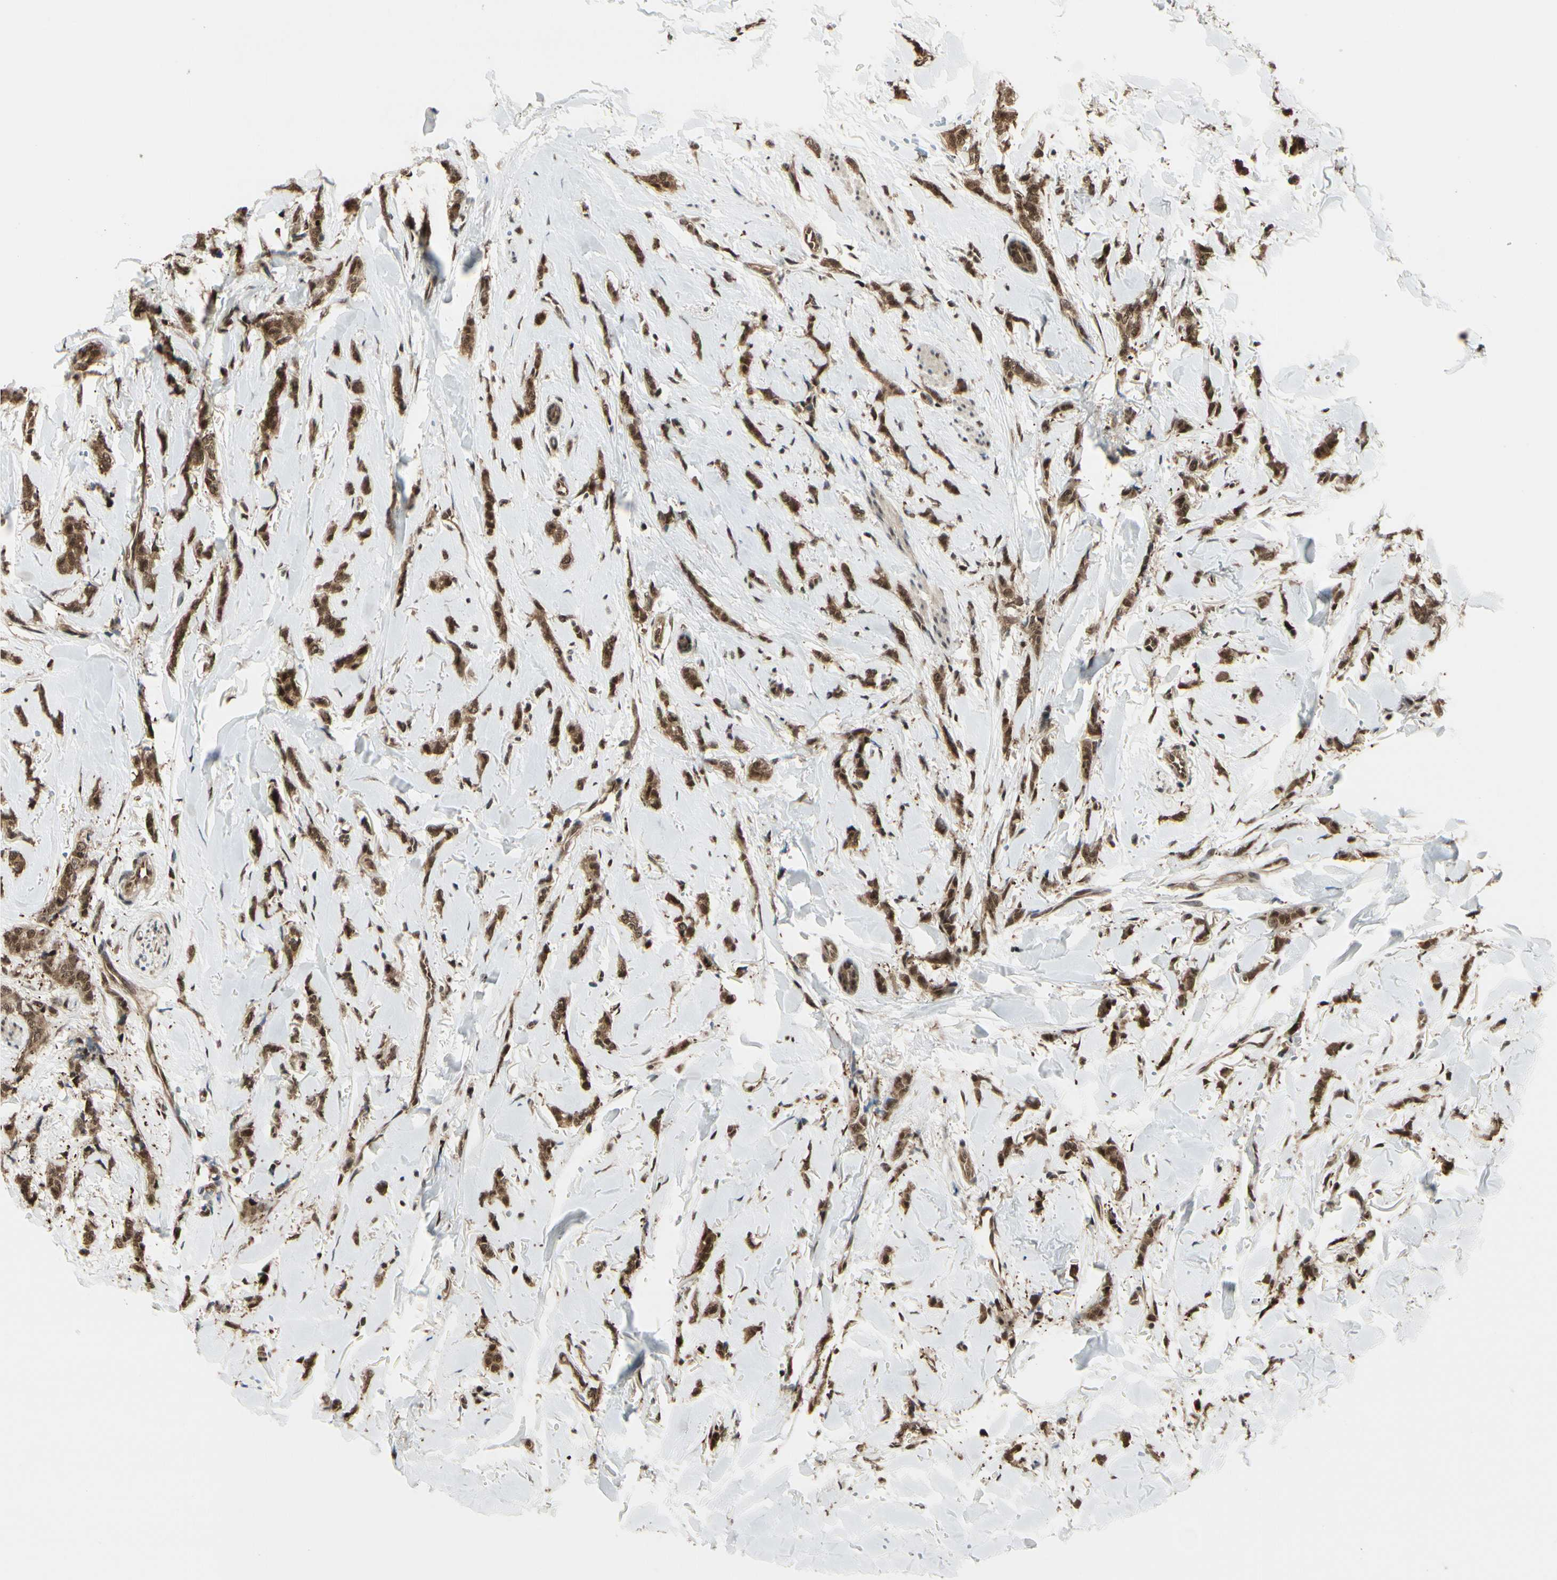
{"staining": {"intensity": "strong", "quantity": ">75%", "location": "cytoplasmic/membranous,nuclear"}, "tissue": "breast cancer", "cell_type": "Tumor cells", "image_type": "cancer", "snomed": [{"axis": "morphology", "description": "Lobular carcinoma"}, {"axis": "topography", "description": "Skin"}, {"axis": "topography", "description": "Breast"}], "caption": "Breast cancer was stained to show a protein in brown. There is high levels of strong cytoplasmic/membranous and nuclear staining in about >75% of tumor cells. The staining was performed using DAB to visualize the protein expression in brown, while the nuclei were stained in blue with hematoxylin (Magnification: 20x).", "gene": "HSF1", "patient": {"sex": "female", "age": 46}}